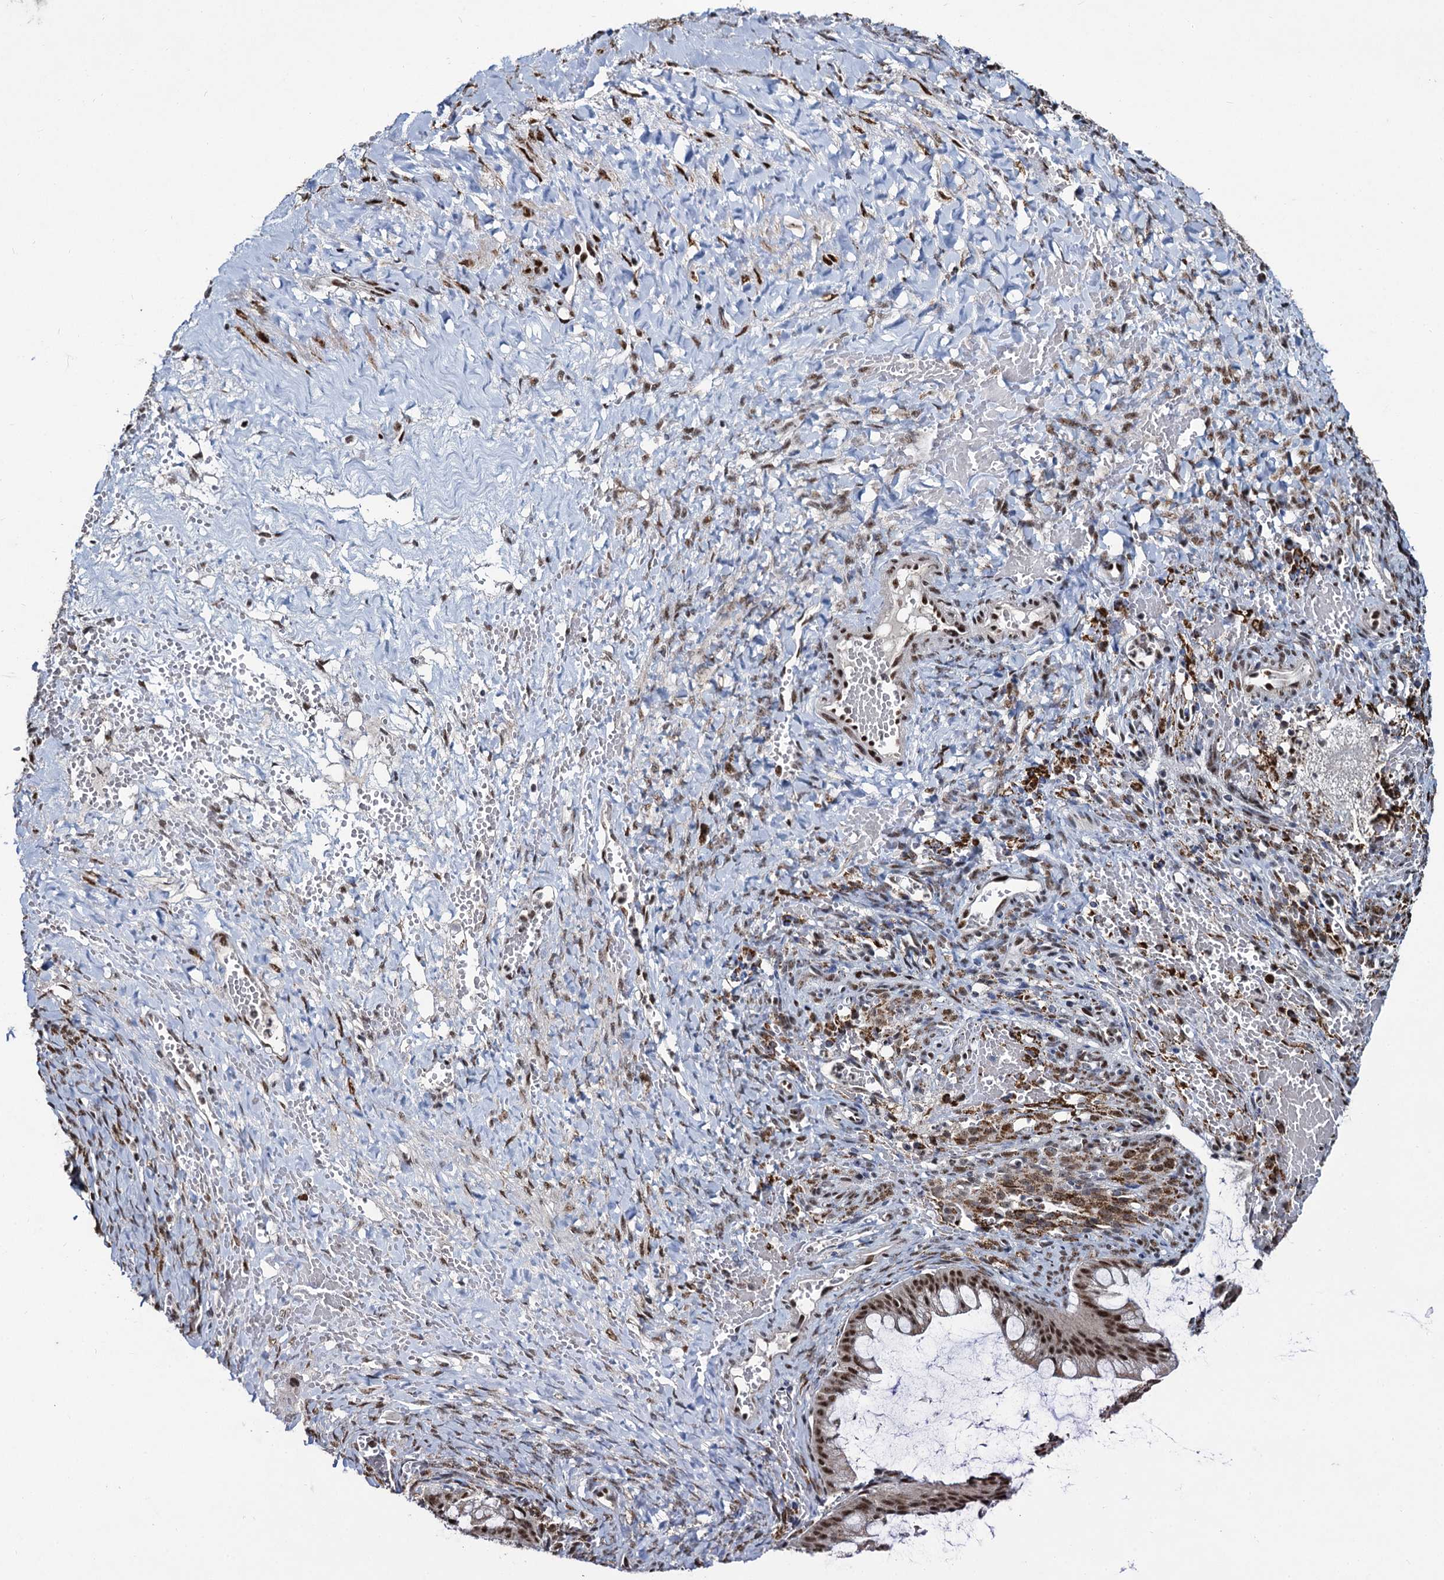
{"staining": {"intensity": "moderate", "quantity": ">75%", "location": "cytoplasmic/membranous,nuclear"}, "tissue": "ovarian cancer", "cell_type": "Tumor cells", "image_type": "cancer", "snomed": [{"axis": "morphology", "description": "Cystadenocarcinoma, mucinous, NOS"}, {"axis": "topography", "description": "Ovary"}], "caption": "Ovarian cancer was stained to show a protein in brown. There is medium levels of moderate cytoplasmic/membranous and nuclear staining in about >75% of tumor cells.", "gene": "RPUSD4", "patient": {"sex": "female", "age": 73}}